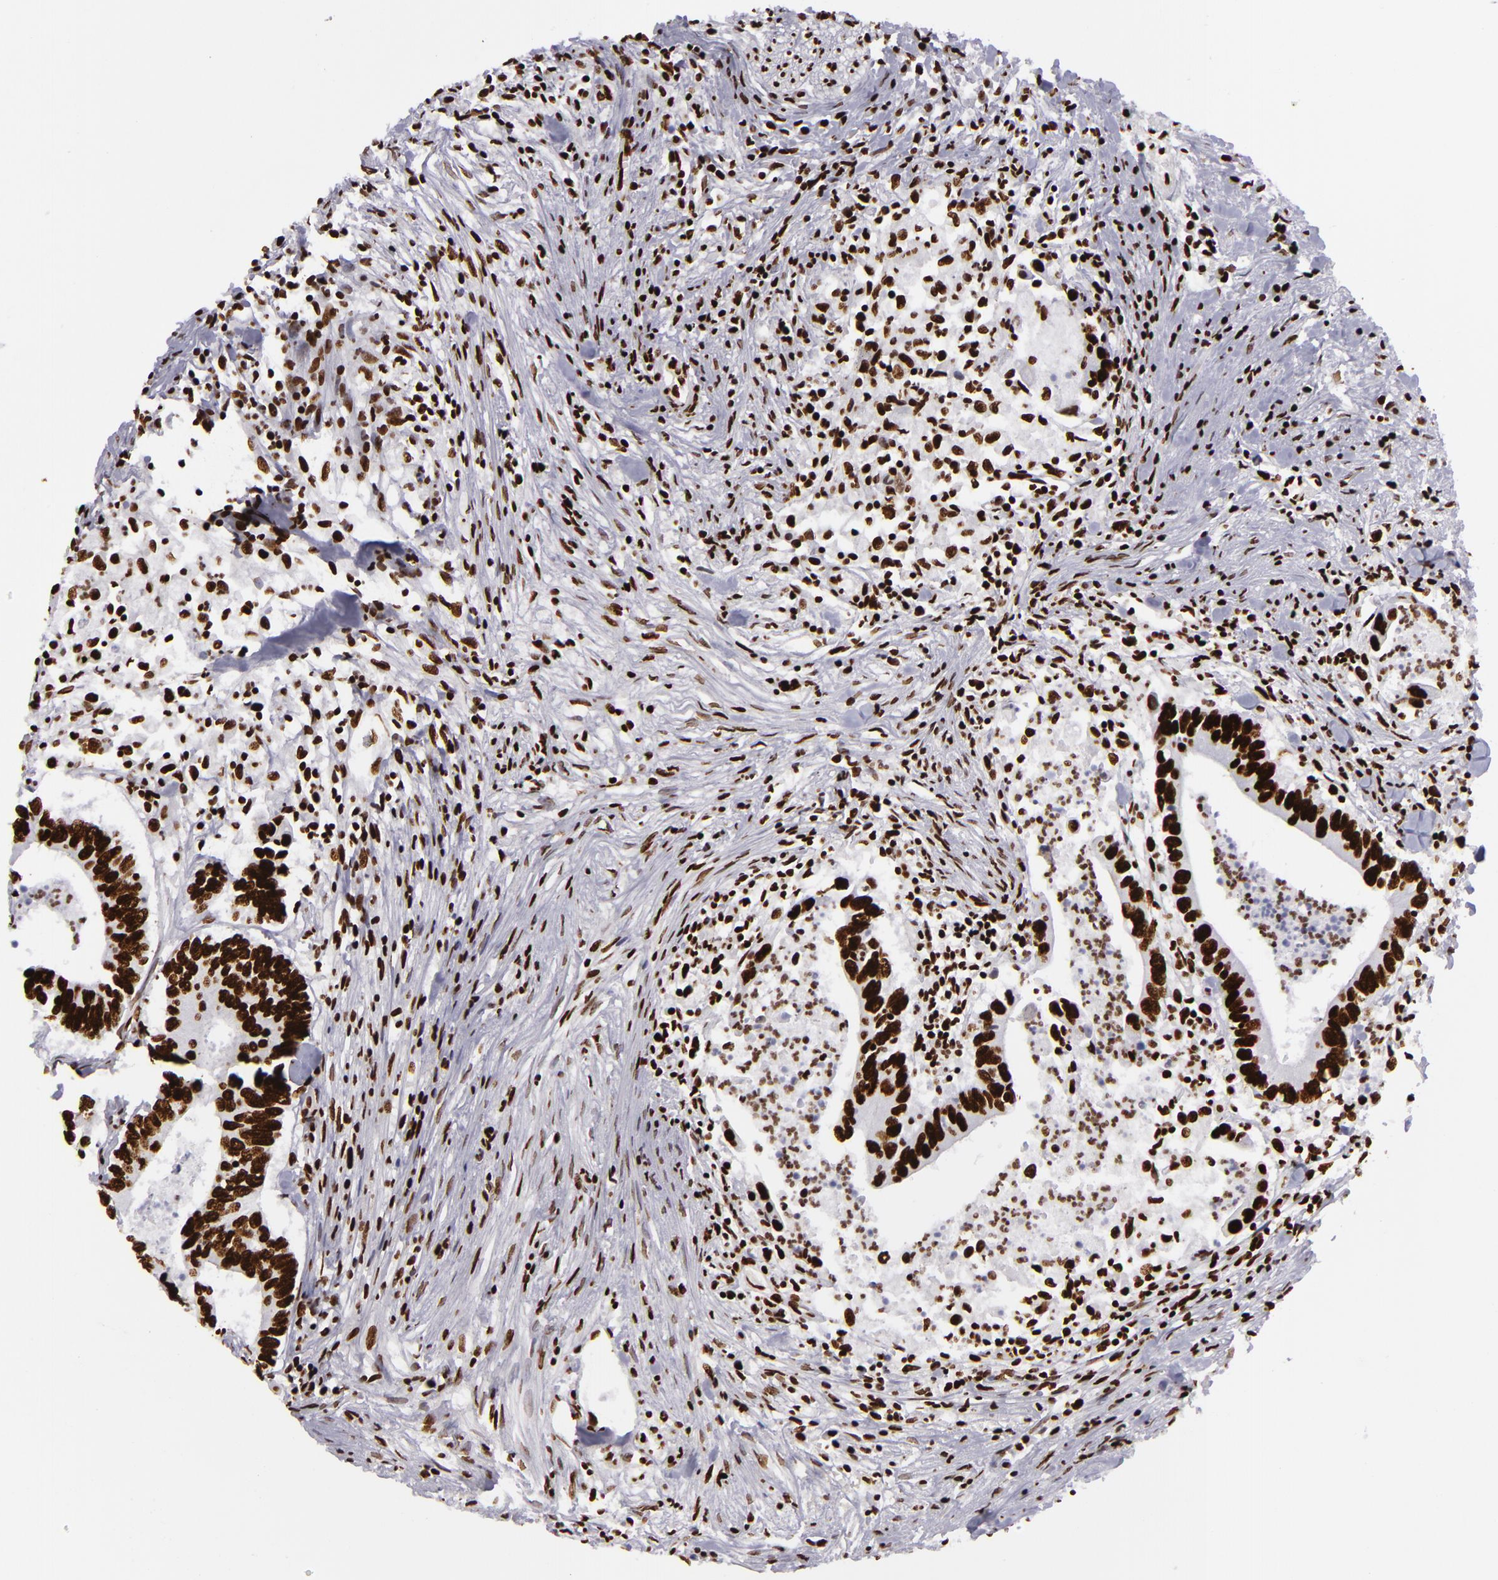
{"staining": {"intensity": "strong", "quantity": ">75%", "location": "nuclear"}, "tissue": "colorectal cancer", "cell_type": "Tumor cells", "image_type": "cancer", "snomed": [{"axis": "morphology", "description": "Adenocarcinoma, NOS"}, {"axis": "topography", "description": "Colon"}], "caption": "Colorectal cancer (adenocarcinoma) stained with a protein marker reveals strong staining in tumor cells.", "gene": "SAFB", "patient": {"sex": "male", "age": 55}}